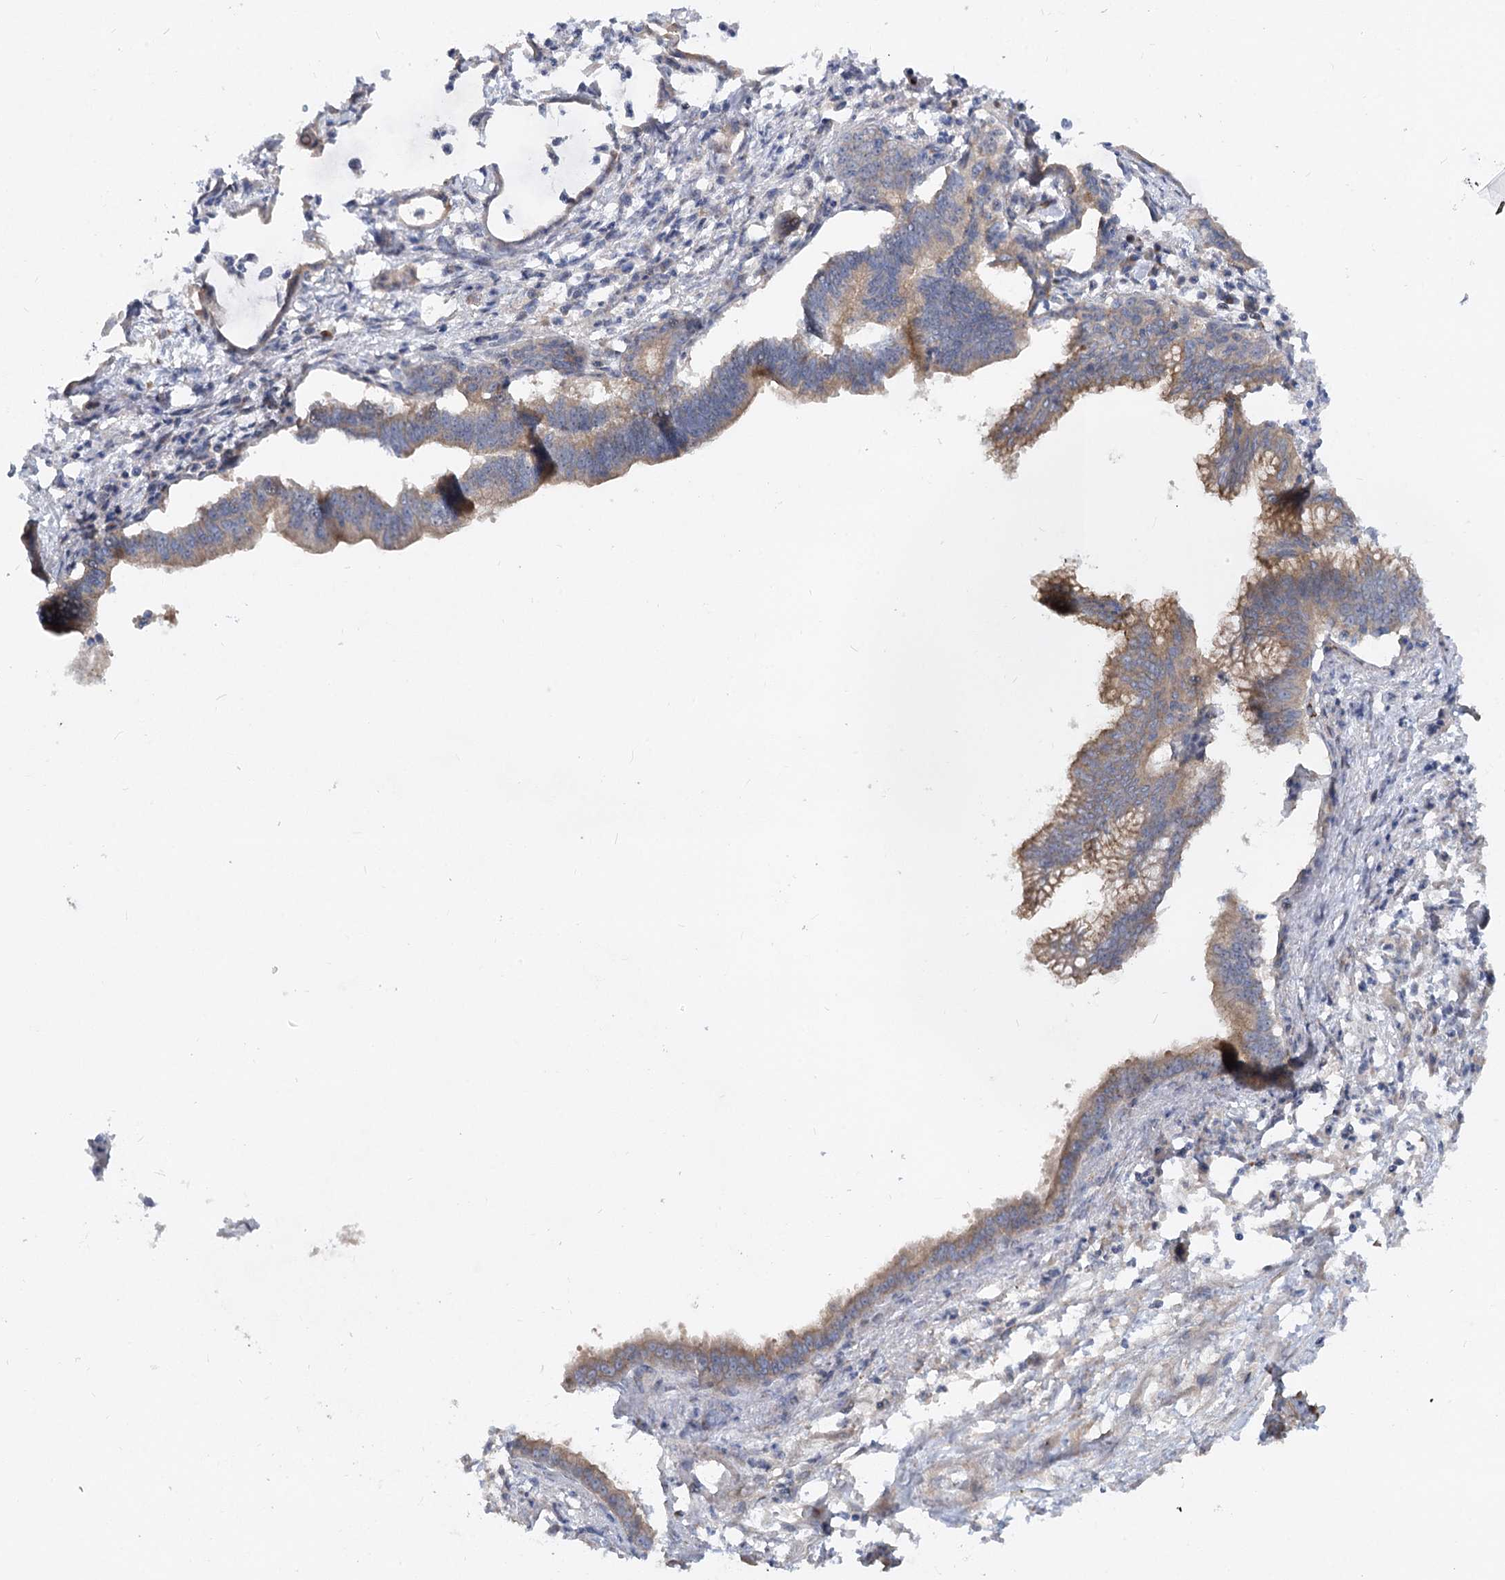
{"staining": {"intensity": "moderate", "quantity": ">75%", "location": "cytoplasmic/membranous"}, "tissue": "pancreatic cancer", "cell_type": "Tumor cells", "image_type": "cancer", "snomed": [{"axis": "morphology", "description": "Adenocarcinoma, NOS"}, {"axis": "topography", "description": "Pancreas"}], "caption": "DAB (3,3'-diaminobenzidine) immunohistochemical staining of pancreatic cancer exhibits moderate cytoplasmic/membranous protein positivity in approximately >75% of tumor cells. (IHC, brightfield microscopy, high magnification).", "gene": "FGF19", "patient": {"sex": "female", "age": 55}}